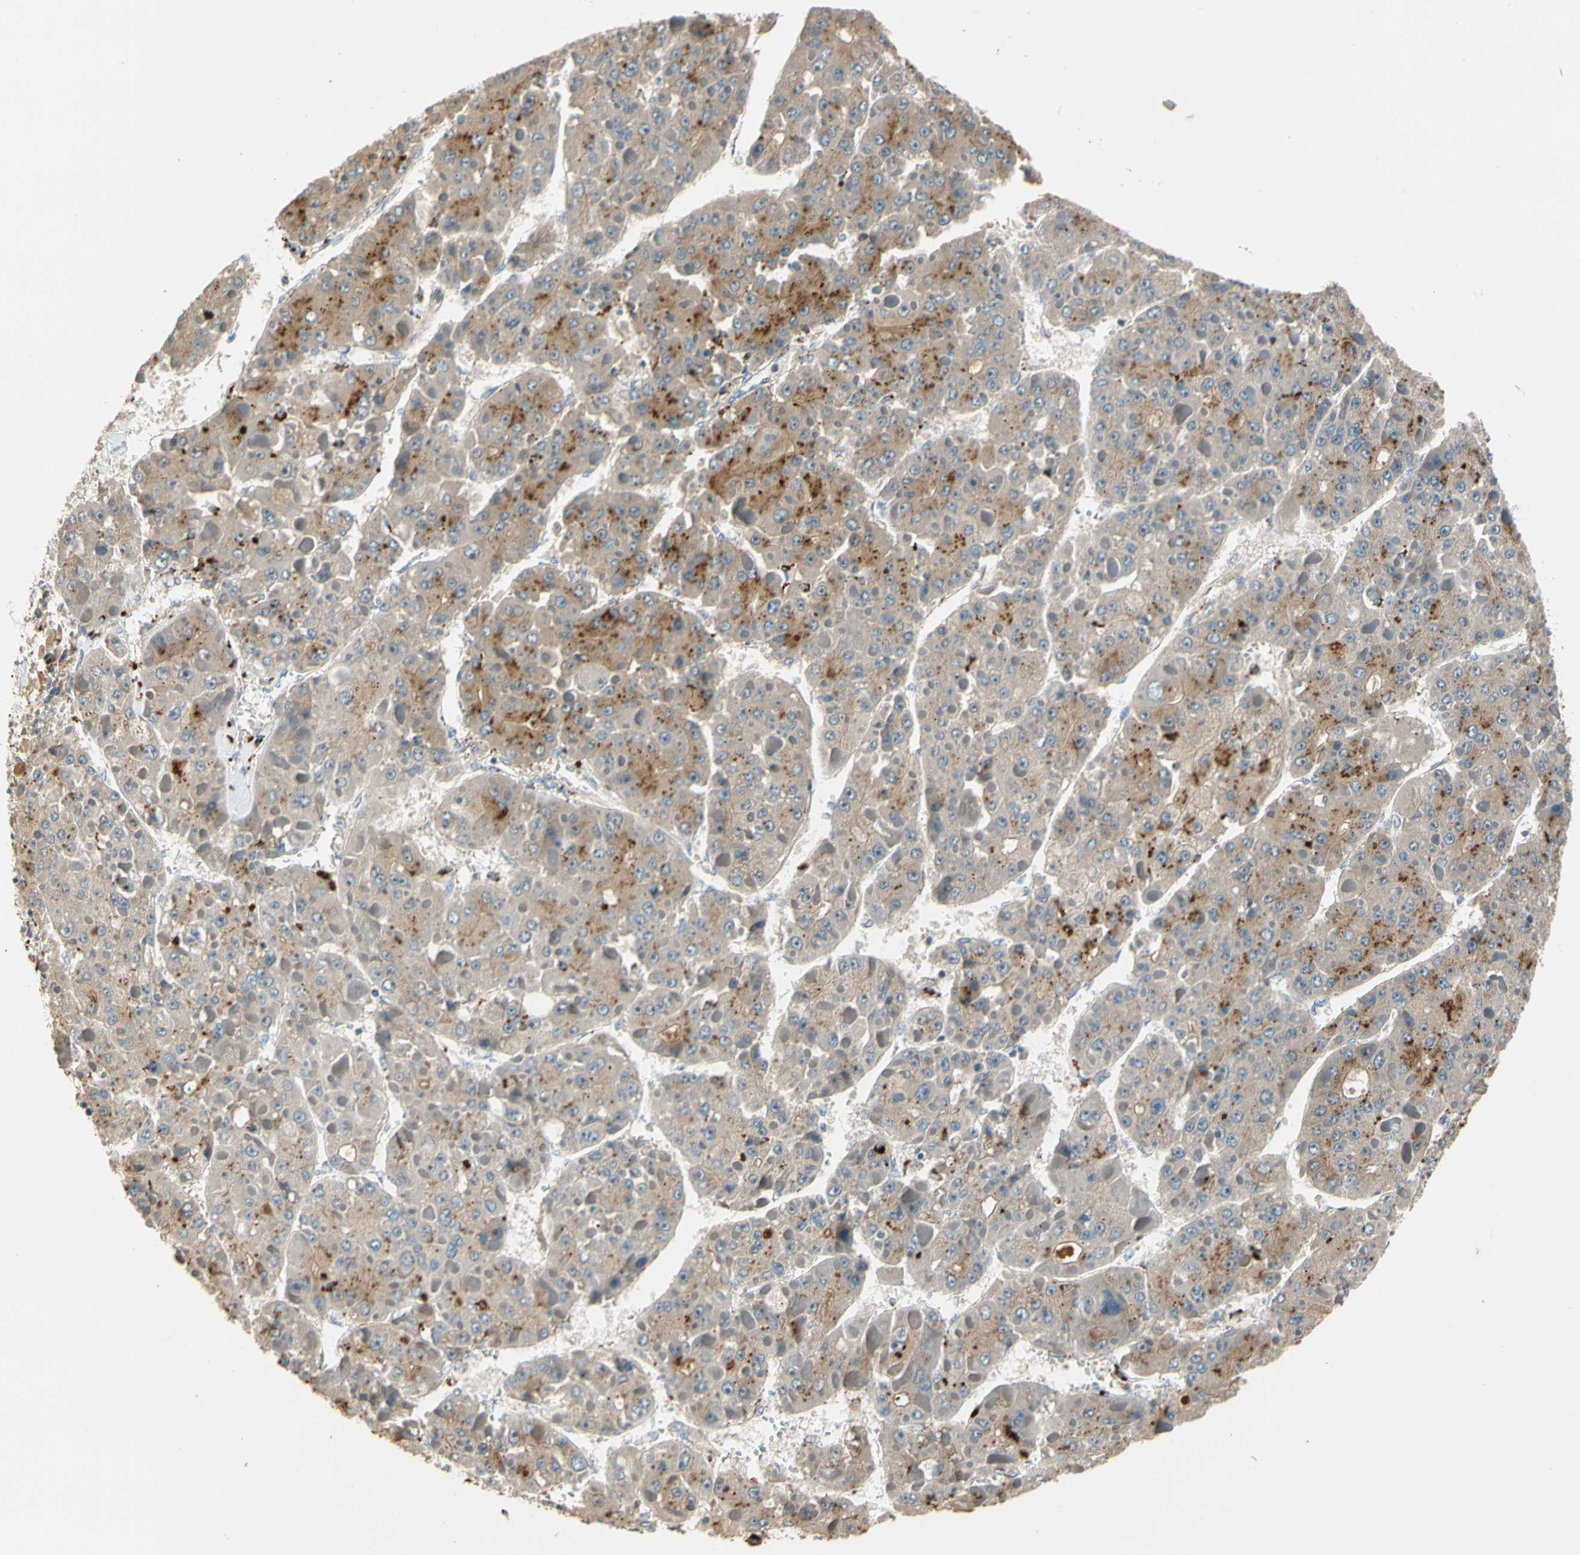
{"staining": {"intensity": "strong", "quantity": "<25%", "location": "cytoplasmic/membranous"}, "tissue": "liver cancer", "cell_type": "Tumor cells", "image_type": "cancer", "snomed": [{"axis": "morphology", "description": "Carcinoma, Hepatocellular, NOS"}, {"axis": "topography", "description": "Liver"}], "caption": "Strong cytoplasmic/membranous positivity is present in approximately <25% of tumor cells in liver cancer. (Brightfield microscopy of DAB IHC at high magnification).", "gene": "GM2A", "patient": {"sex": "female", "age": 73}}